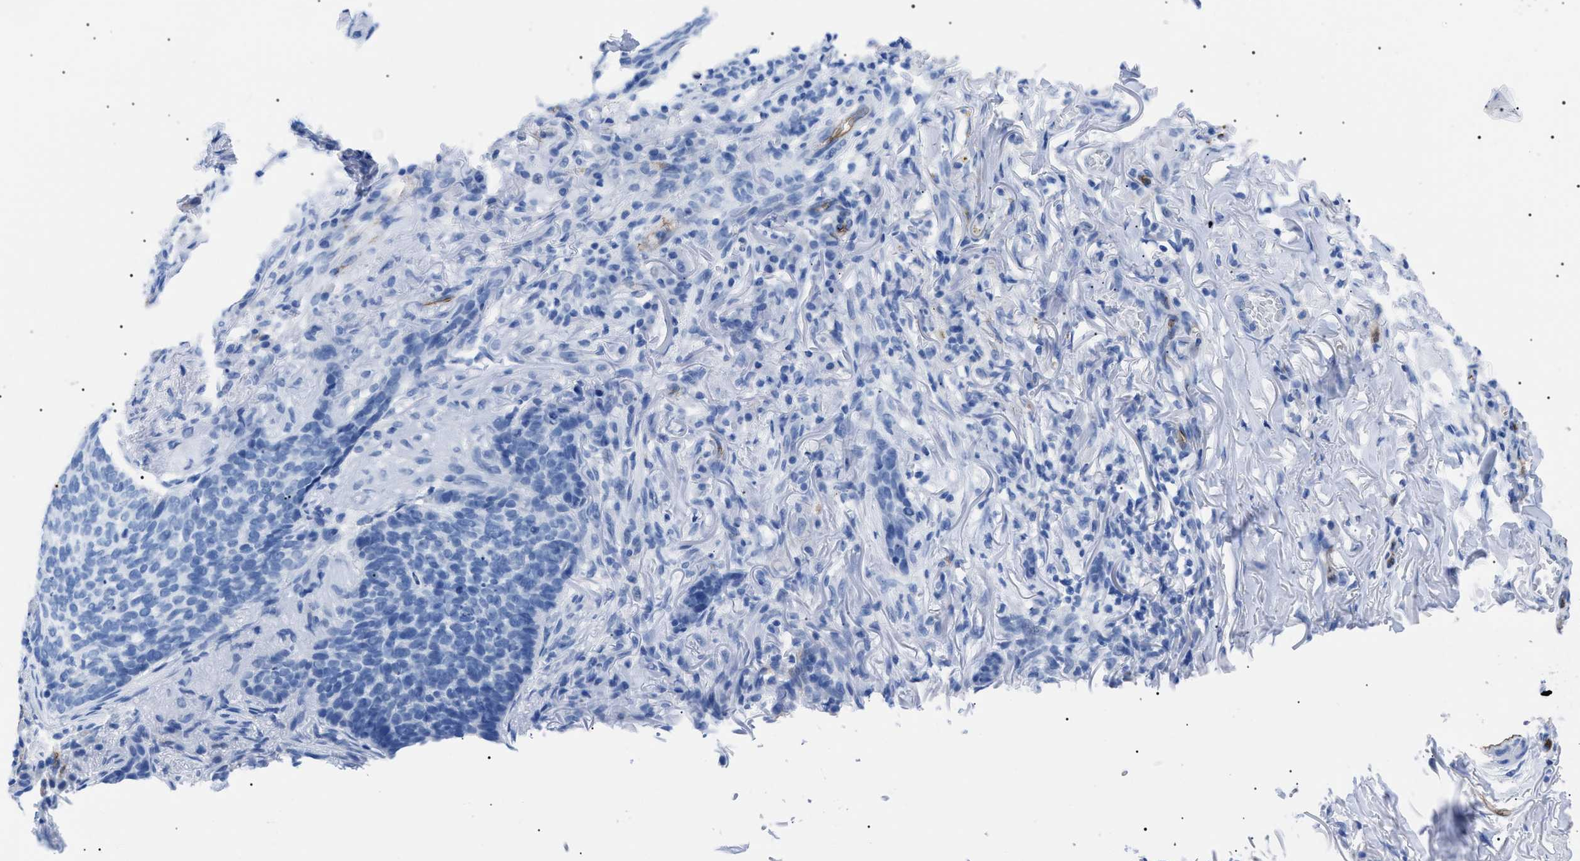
{"staining": {"intensity": "negative", "quantity": "none", "location": "none"}, "tissue": "skin cancer", "cell_type": "Tumor cells", "image_type": "cancer", "snomed": [{"axis": "morphology", "description": "Basal cell carcinoma"}, {"axis": "topography", "description": "Skin"}], "caption": "Immunohistochemistry of human skin cancer exhibits no positivity in tumor cells.", "gene": "PODXL", "patient": {"sex": "male", "age": 85}}